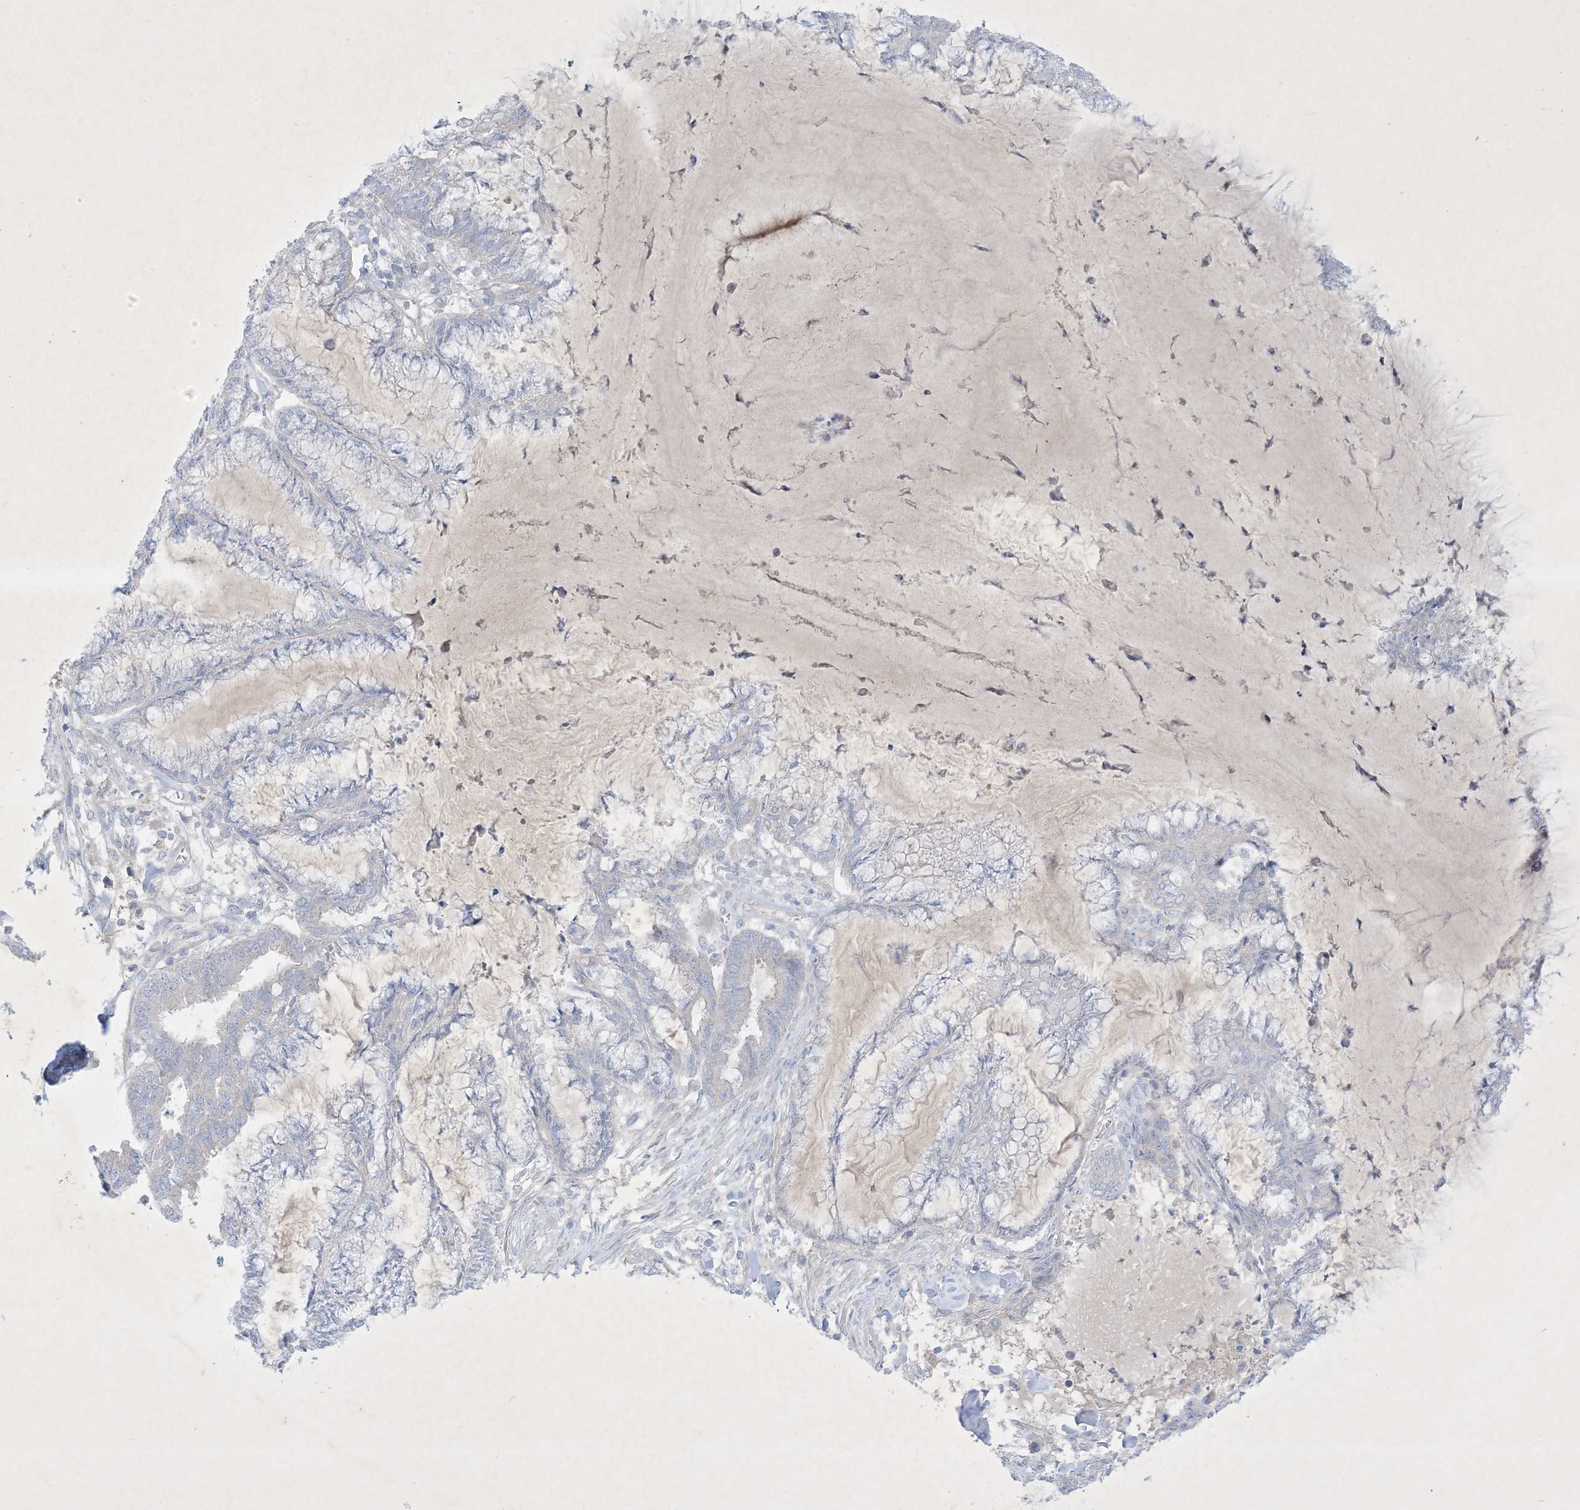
{"staining": {"intensity": "negative", "quantity": "none", "location": "none"}, "tissue": "endometrial cancer", "cell_type": "Tumor cells", "image_type": "cancer", "snomed": [{"axis": "morphology", "description": "Adenocarcinoma, NOS"}, {"axis": "topography", "description": "Endometrium"}], "caption": "Tumor cells show no significant expression in endometrial adenocarcinoma.", "gene": "PLEKHA3", "patient": {"sex": "female", "age": 86}}